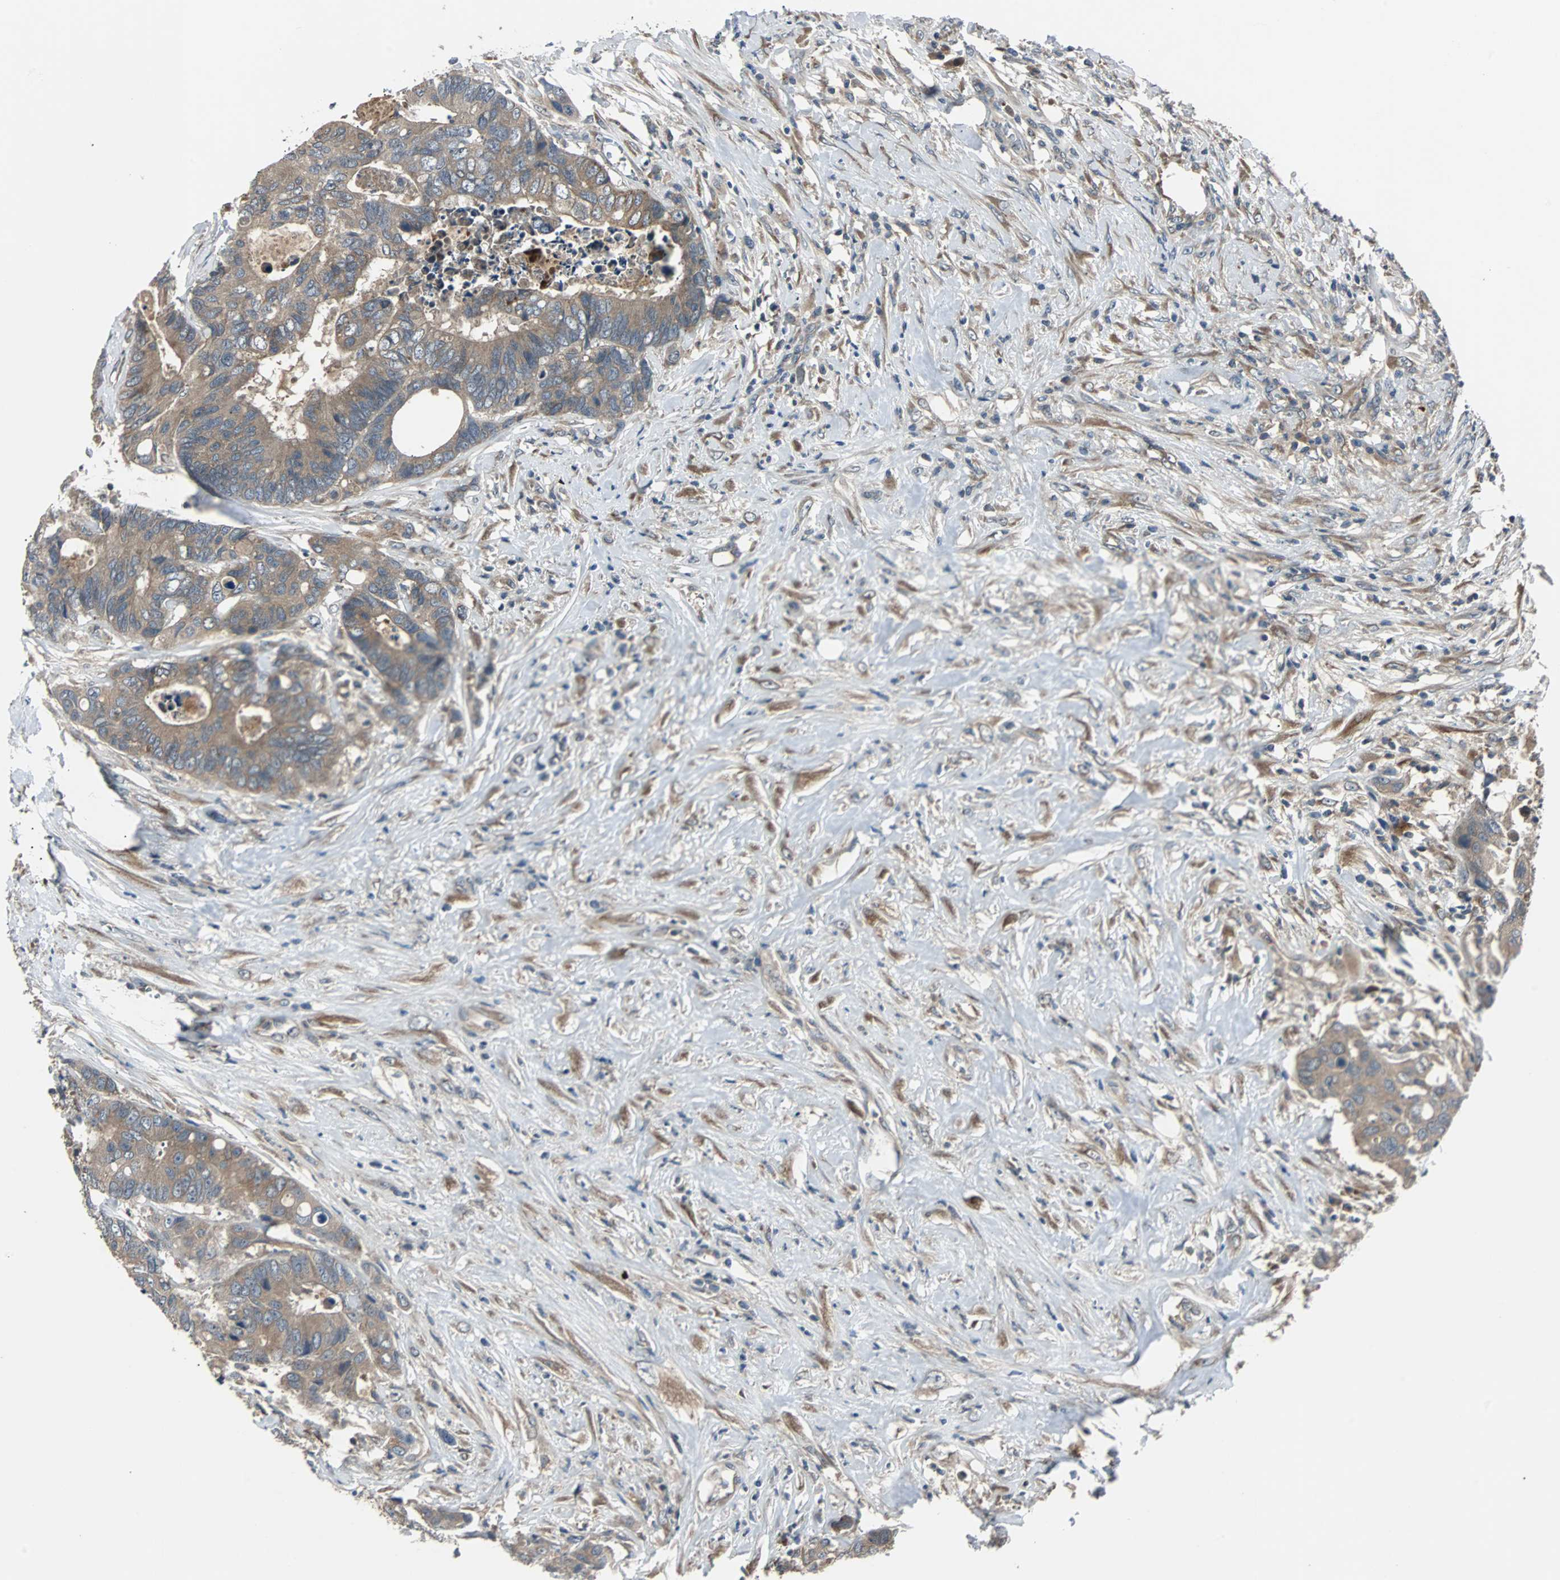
{"staining": {"intensity": "moderate", "quantity": ">75%", "location": "cytoplasmic/membranous"}, "tissue": "colorectal cancer", "cell_type": "Tumor cells", "image_type": "cancer", "snomed": [{"axis": "morphology", "description": "Adenocarcinoma, NOS"}, {"axis": "topography", "description": "Rectum"}], "caption": "DAB (3,3'-diaminobenzidine) immunohistochemical staining of adenocarcinoma (colorectal) exhibits moderate cytoplasmic/membranous protein positivity in about >75% of tumor cells.", "gene": "ARF1", "patient": {"sex": "male", "age": 55}}